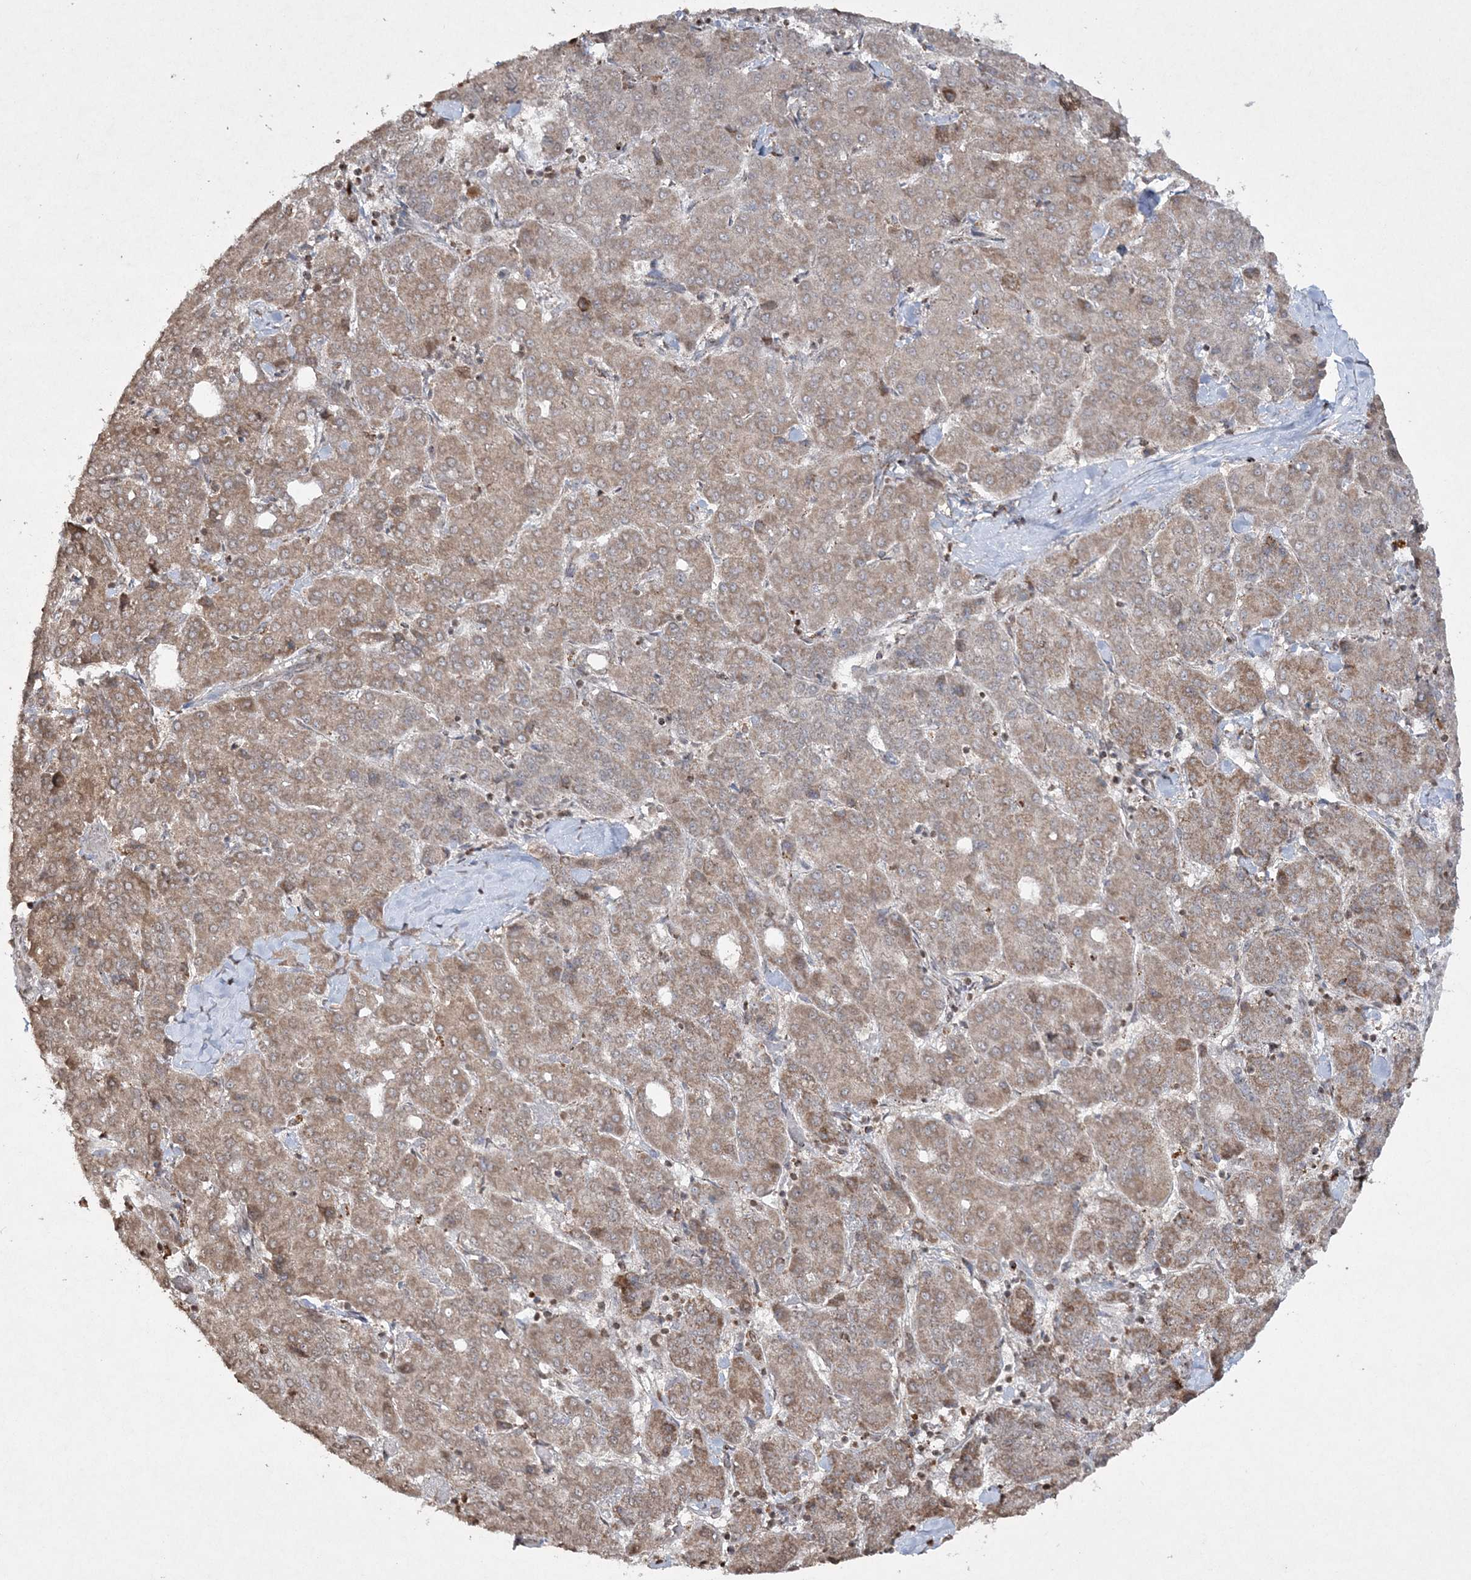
{"staining": {"intensity": "moderate", "quantity": ">75%", "location": "cytoplasmic/membranous"}, "tissue": "liver cancer", "cell_type": "Tumor cells", "image_type": "cancer", "snomed": [{"axis": "morphology", "description": "Carcinoma, Hepatocellular, NOS"}, {"axis": "topography", "description": "Liver"}], "caption": "Hepatocellular carcinoma (liver) tissue exhibits moderate cytoplasmic/membranous staining in approximately >75% of tumor cells Immunohistochemistry stains the protein in brown and the nuclei are stained blue.", "gene": "TTC7A", "patient": {"sex": "male", "age": 65}}